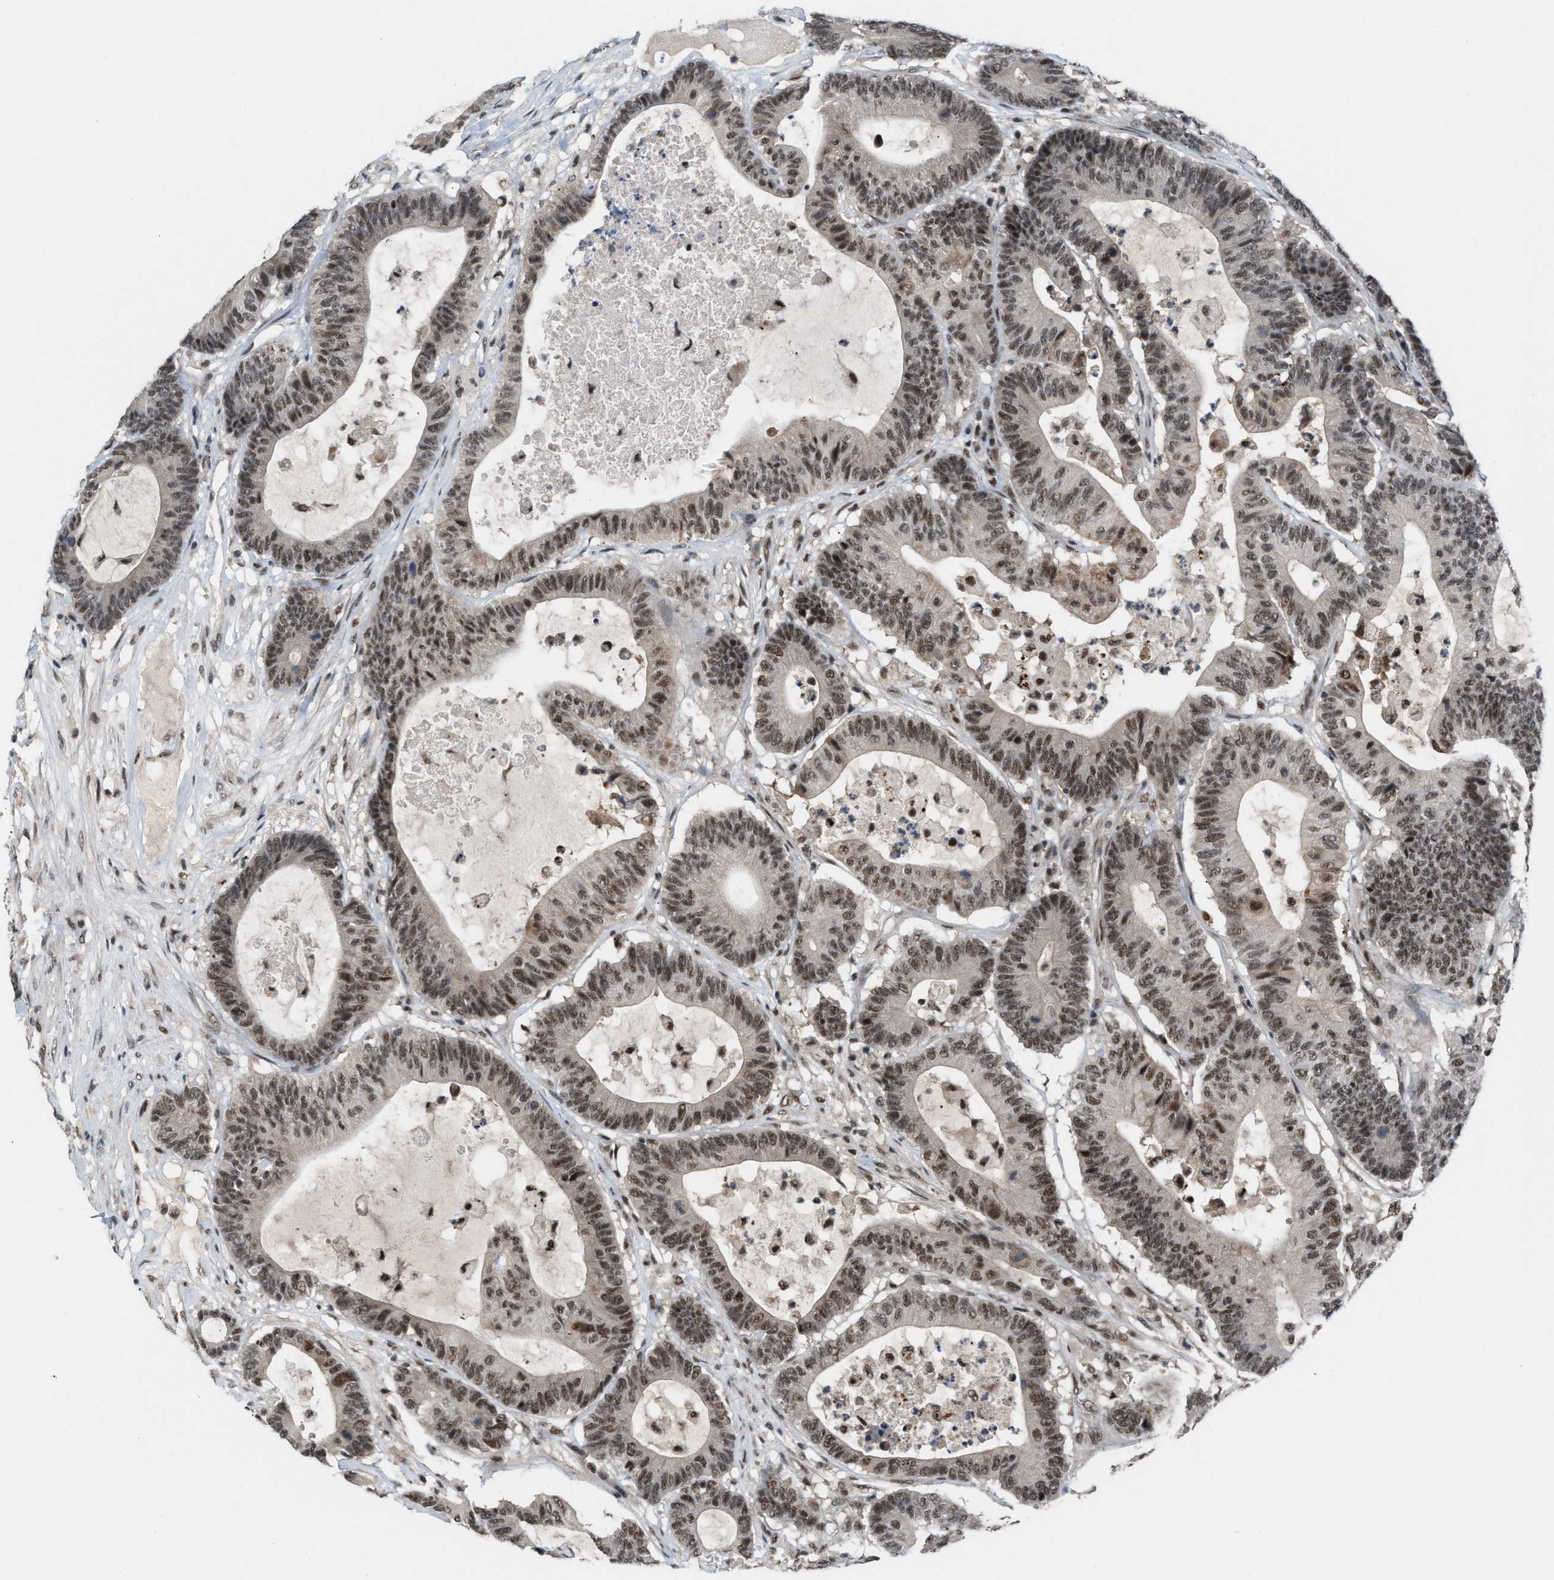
{"staining": {"intensity": "moderate", "quantity": ">75%", "location": "nuclear"}, "tissue": "colorectal cancer", "cell_type": "Tumor cells", "image_type": "cancer", "snomed": [{"axis": "morphology", "description": "Adenocarcinoma, NOS"}, {"axis": "topography", "description": "Colon"}], "caption": "Immunohistochemistry histopathology image of neoplastic tissue: colorectal adenocarcinoma stained using IHC reveals medium levels of moderate protein expression localized specifically in the nuclear of tumor cells, appearing as a nuclear brown color.", "gene": "PRPF4", "patient": {"sex": "female", "age": 84}}